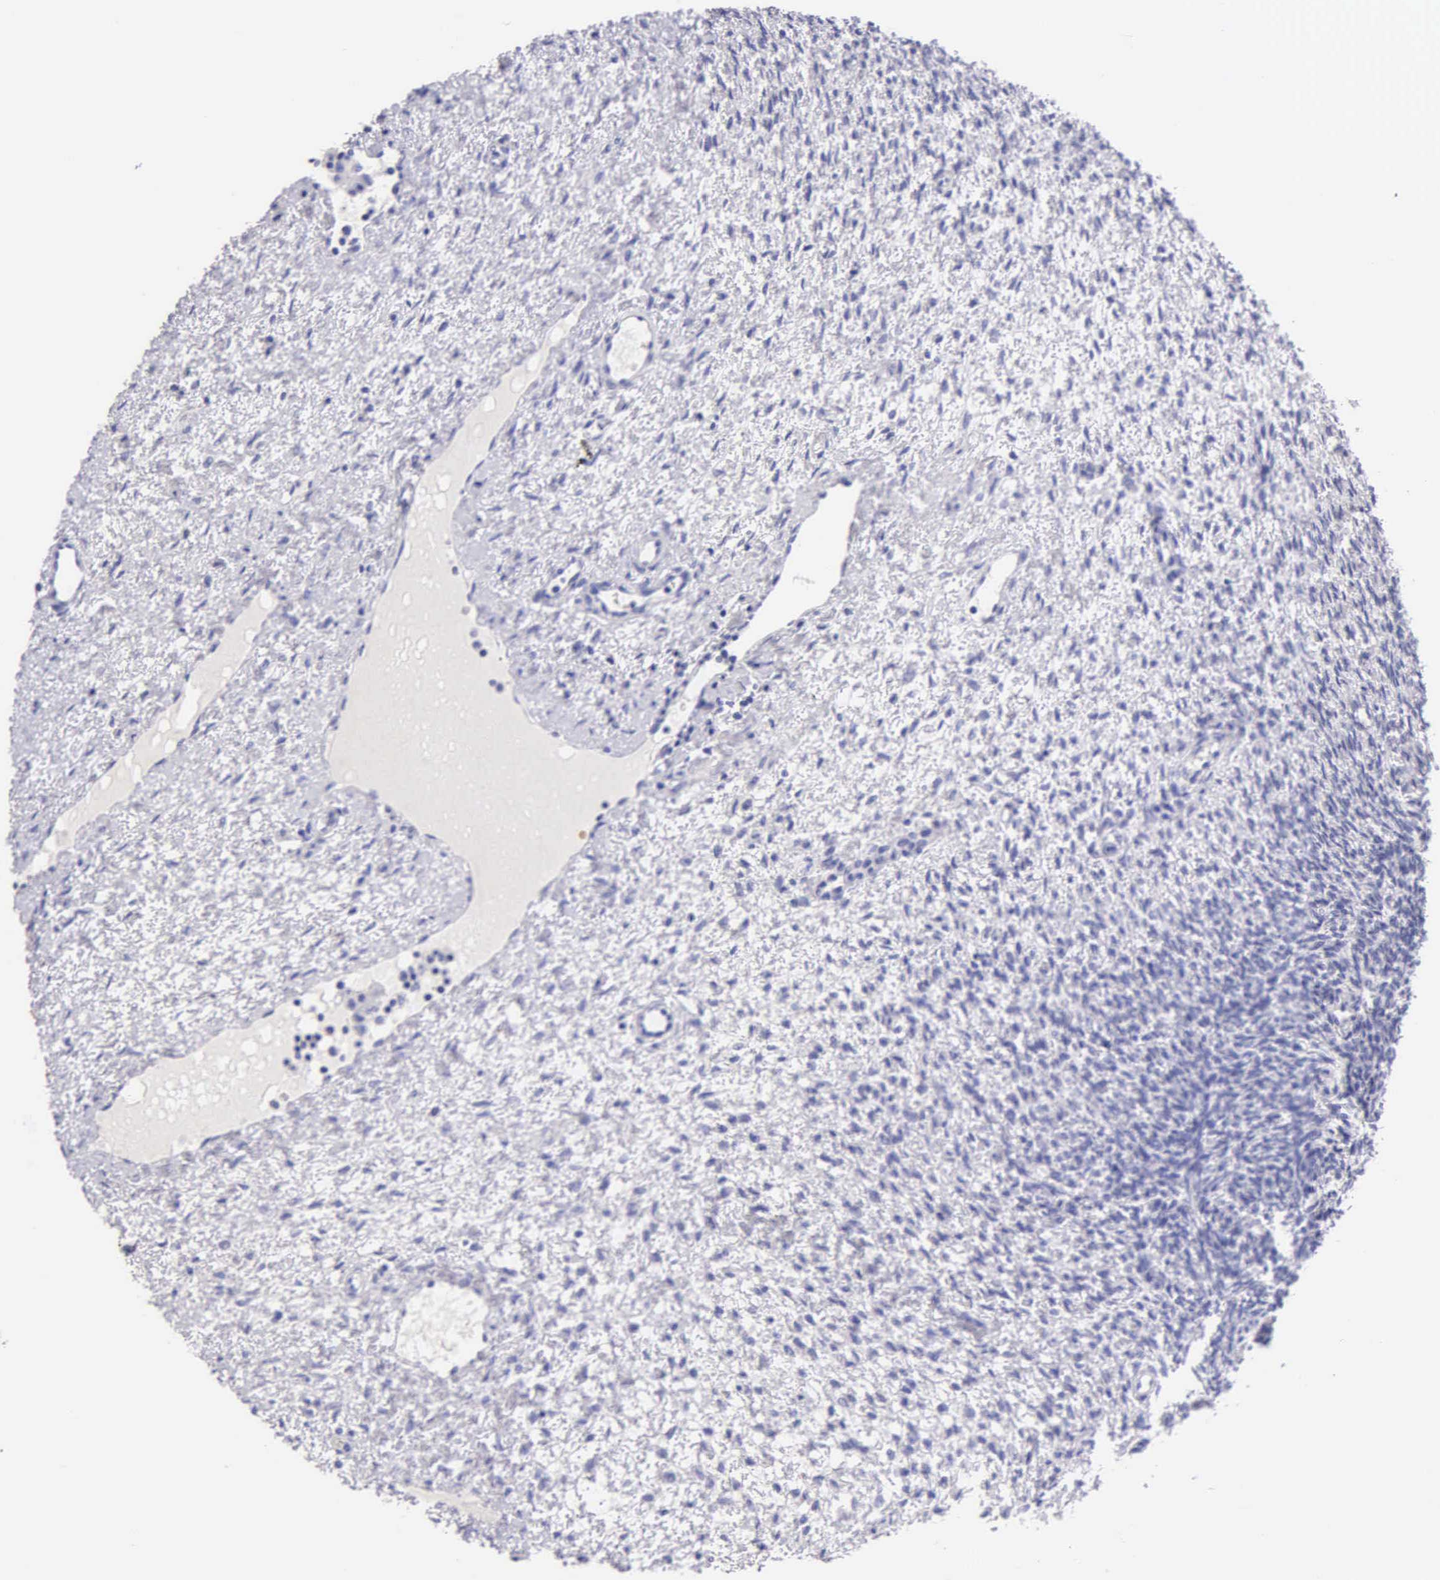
{"staining": {"intensity": "negative", "quantity": "none", "location": "none"}, "tissue": "ovary", "cell_type": "Ovarian stroma cells", "image_type": "normal", "snomed": [{"axis": "morphology", "description": "Normal tissue, NOS"}, {"axis": "topography", "description": "Ovary"}], "caption": "The image exhibits no significant staining in ovarian stroma cells of ovary.", "gene": "KRT17", "patient": {"sex": "female", "age": 32}}